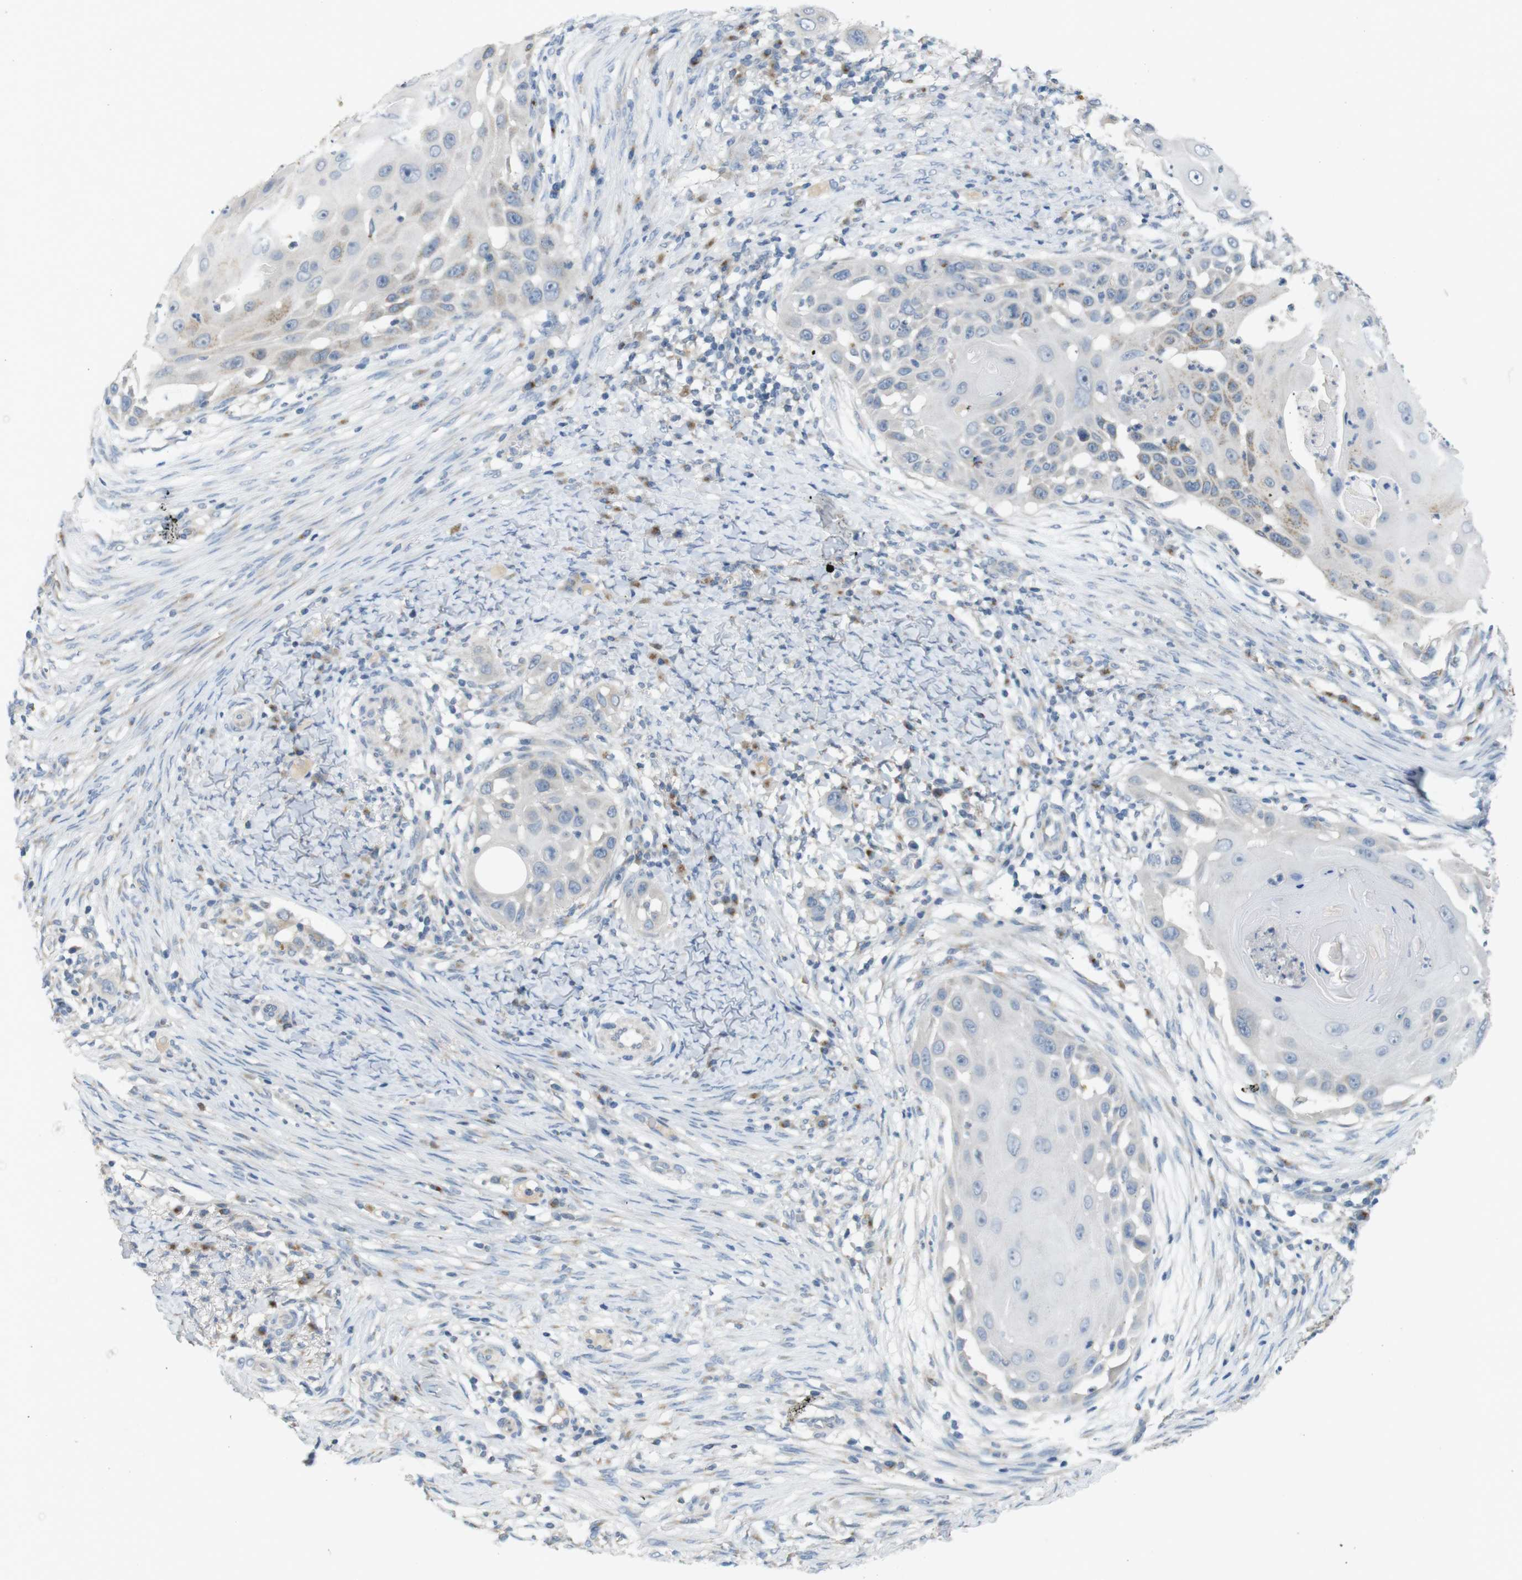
{"staining": {"intensity": "weak", "quantity": "<25%", "location": "cytoplasmic/membranous"}, "tissue": "skin cancer", "cell_type": "Tumor cells", "image_type": "cancer", "snomed": [{"axis": "morphology", "description": "Squamous cell carcinoma, NOS"}, {"axis": "topography", "description": "Skin"}], "caption": "Skin cancer (squamous cell carcinoma) was stained to show a protein in brown. There is no significant expression in tumor cells.", "gene": "YIPF3", "patient": {"sex": "female", "age": 44}}